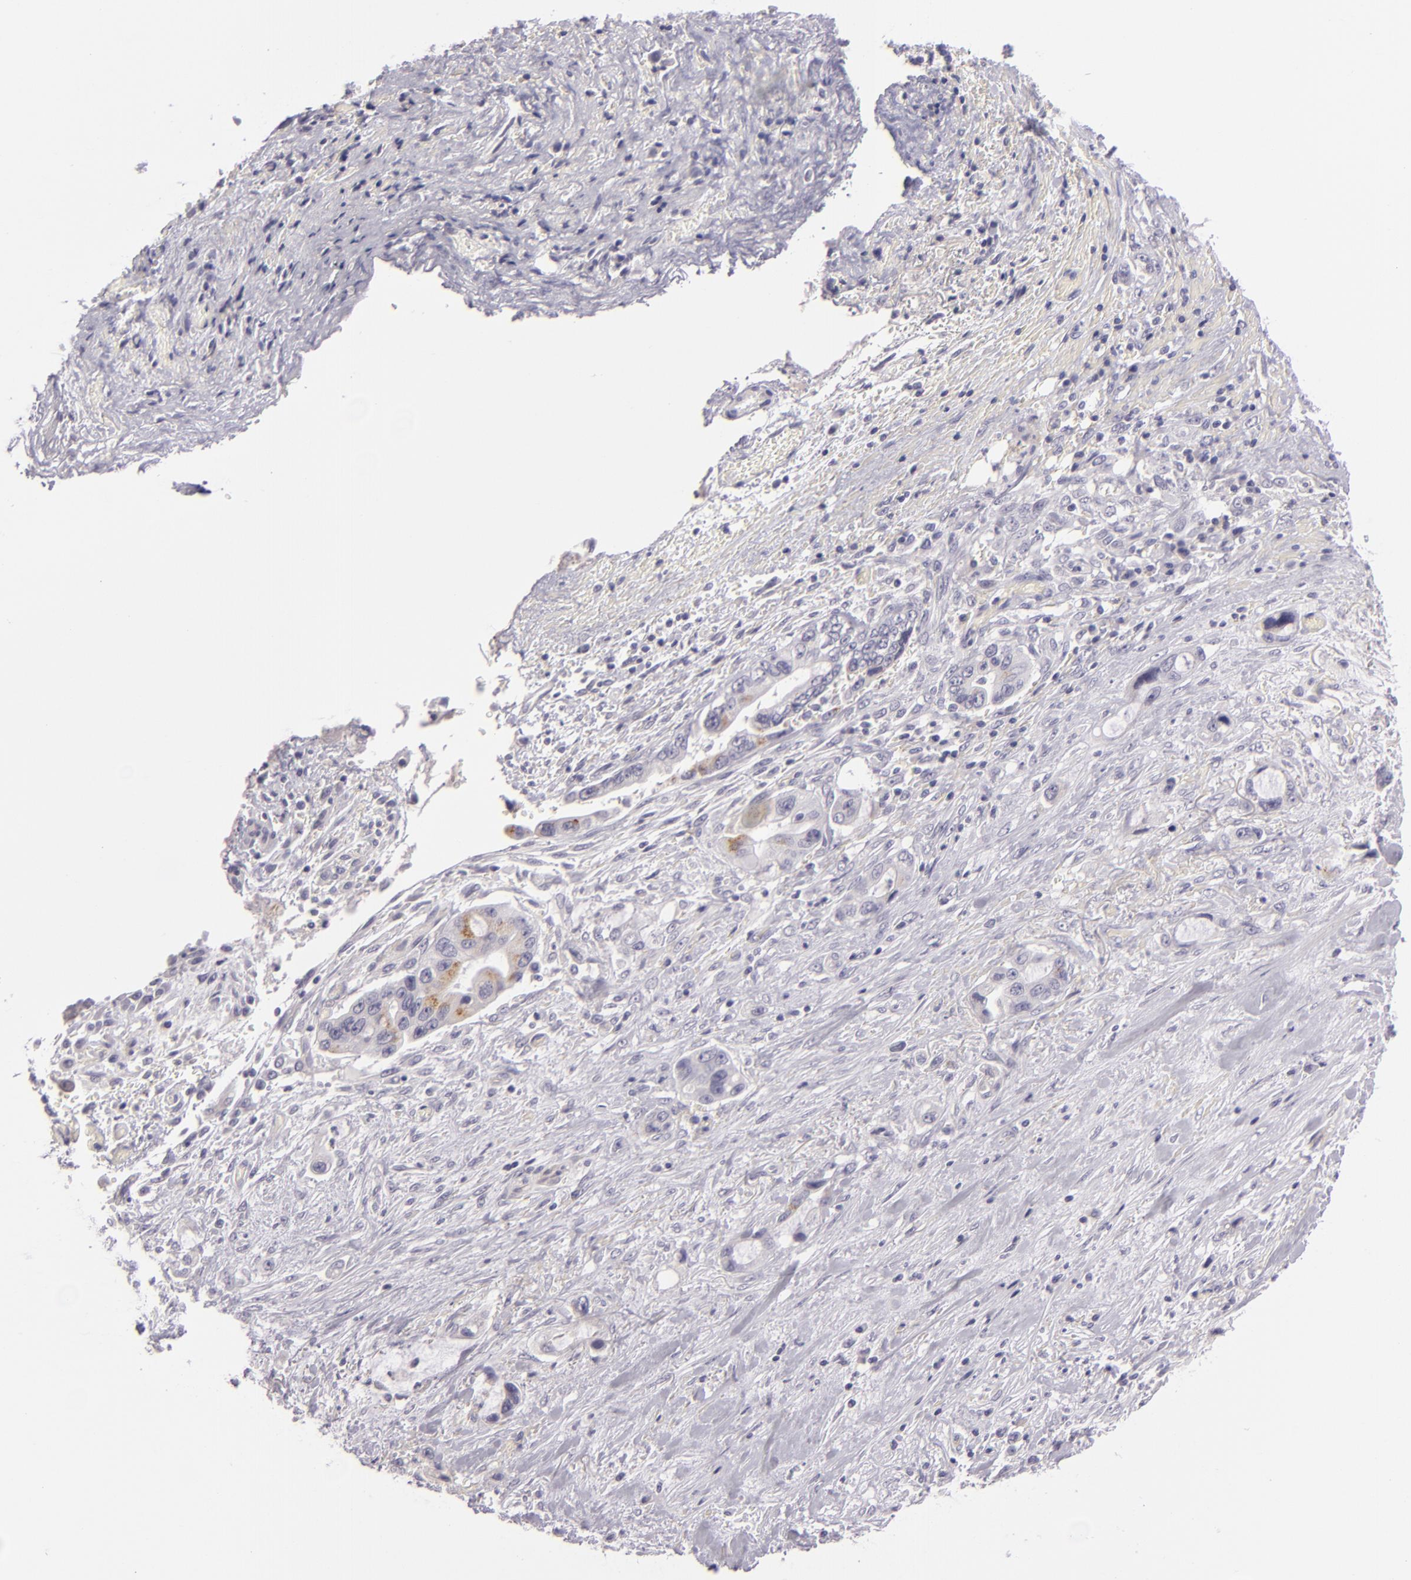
{"staining": {"intensity": "weak", "quantity": "<25%", "location": "cytoplasmic/membranous"}, "tissue": "pancreatic cancer", "cell_type": "Tumor cells", "image_type": "cancer", "snomed": [{"axis": "morphology", "description": "Adenocarcinoma, NOS"}, {"axis": "topography", "description": "Pancreas"}, {"axis": "topography", "description": "Stomach, upper"}], "caption": "DAB immunohistochemical staining of human pancreatic adenocarcinoma reveals no significant expression in tumor cells.", "gene": "EGFL6", "patient": {"sex": "male", "age": 77}}